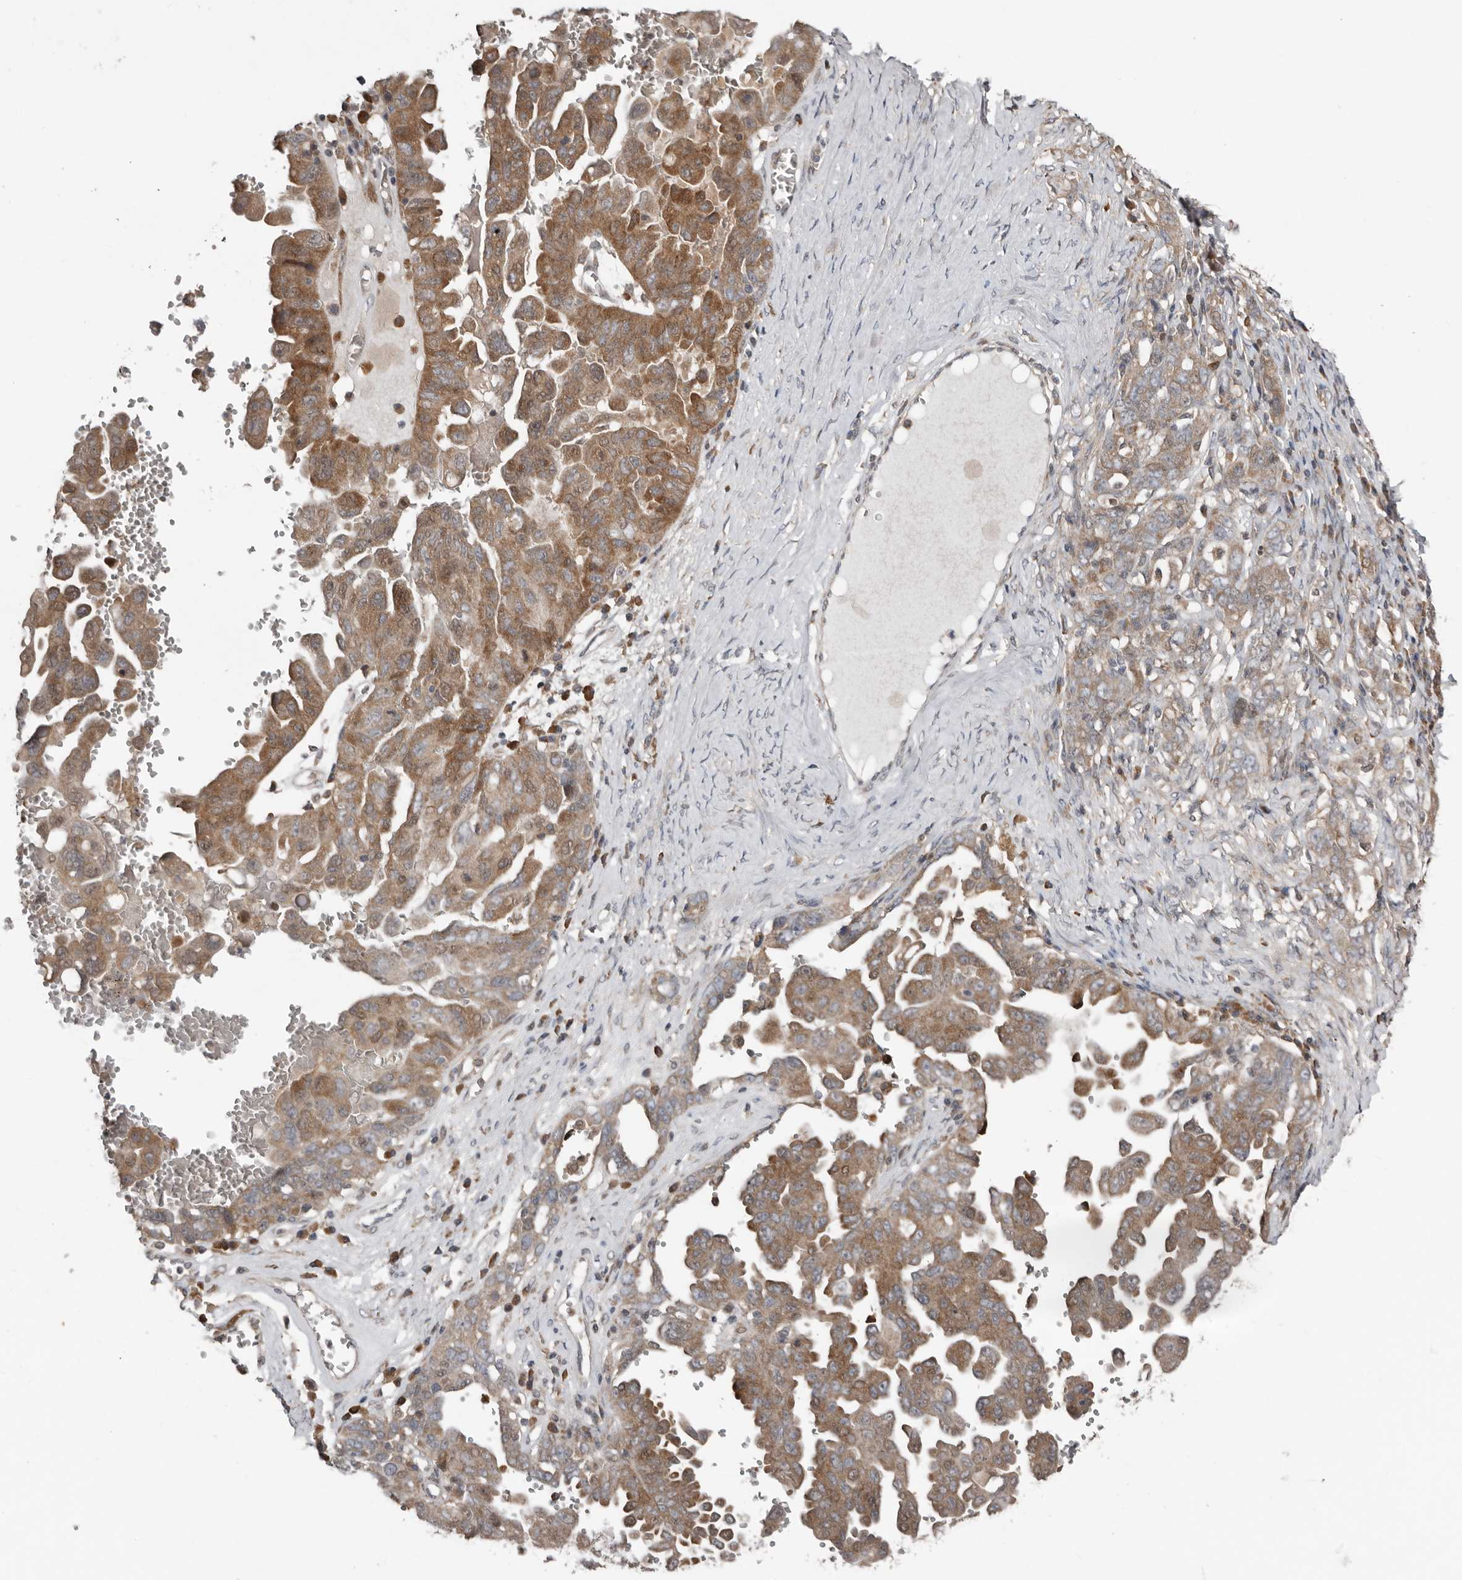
{"staining": {"intensity": "moderate", "quantity": ">75%", "location": "cytoplasmic/membranous"}, "tissue": "ovarian cancer", "cell_type": "Tumor cells", "image_type": "cancer", "snomed": [{"axis": "morphology", "description": "Carcinoma, endometroid"}, {"axis": "topography", "description": "Ovary"}], "caption": "Ovarian cancer (endometroid carcinoma) tissue reveals moderate cytoplasmic/membranous staining in approximately >75% of tumor cells (DAB IHC with brightfield microscopy, high magnification).", "gene": "CHML", "patient": {"sex": "female", "age": 62}}